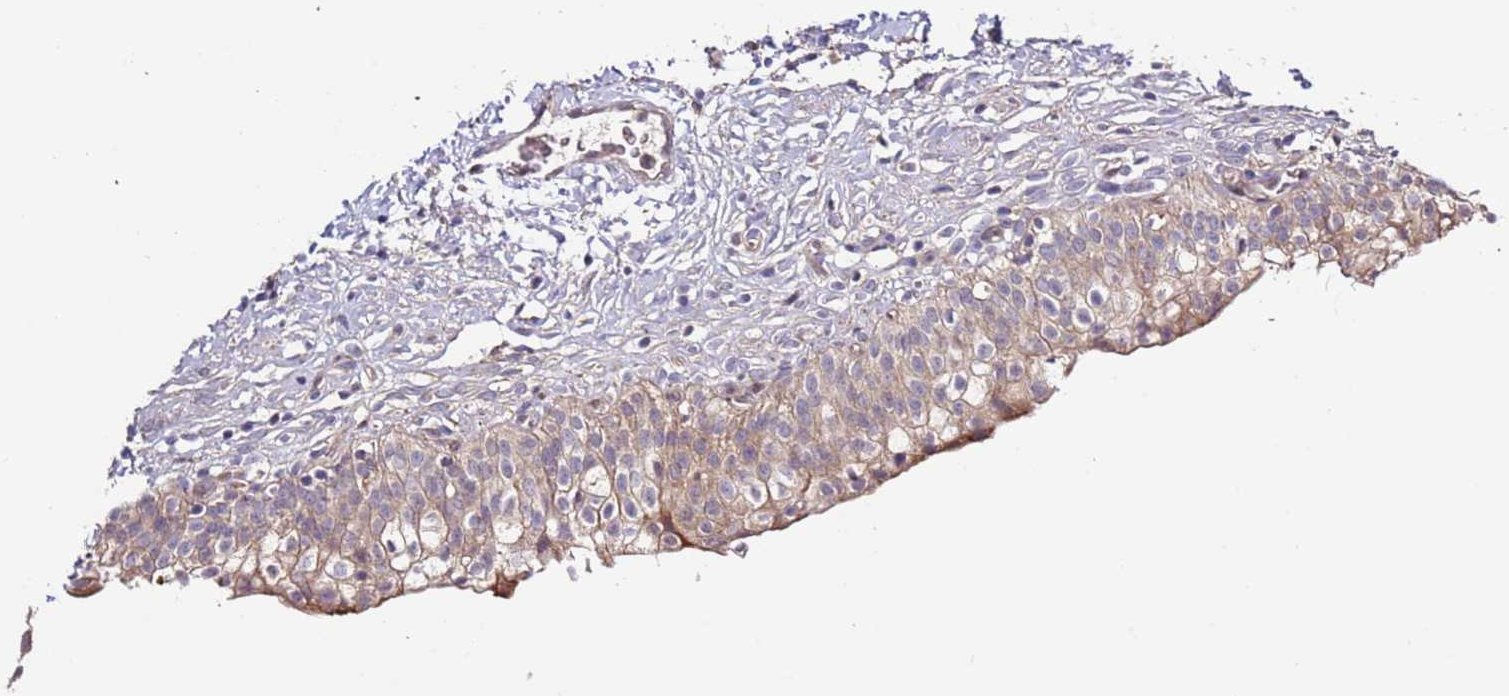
{"staining": {"intensity": "moderate", "quantity": "<25%", "location": "cytoplasmic/membranous"}, "tissue": "urinary bladder", "cell_type": "Urothelial cells", "image_type": "normal", "snomed": [{"axis": "morphology", "description": "Normal tissue, NOS"}, {"axis": "topography", "description": "Urinary bladder"}], "caption": "Protein expression analysis of normal human urinary bladder reveals moderate cytoplasmic/membranous positivity in about <25% of urothelial cells. (Stains: DAB in brown, nuclei in blue, Microscopy: brightfield microscopy at high magnification).", "gene": "HSD17B7", "patient": {"sex": "male", "age": 55}}